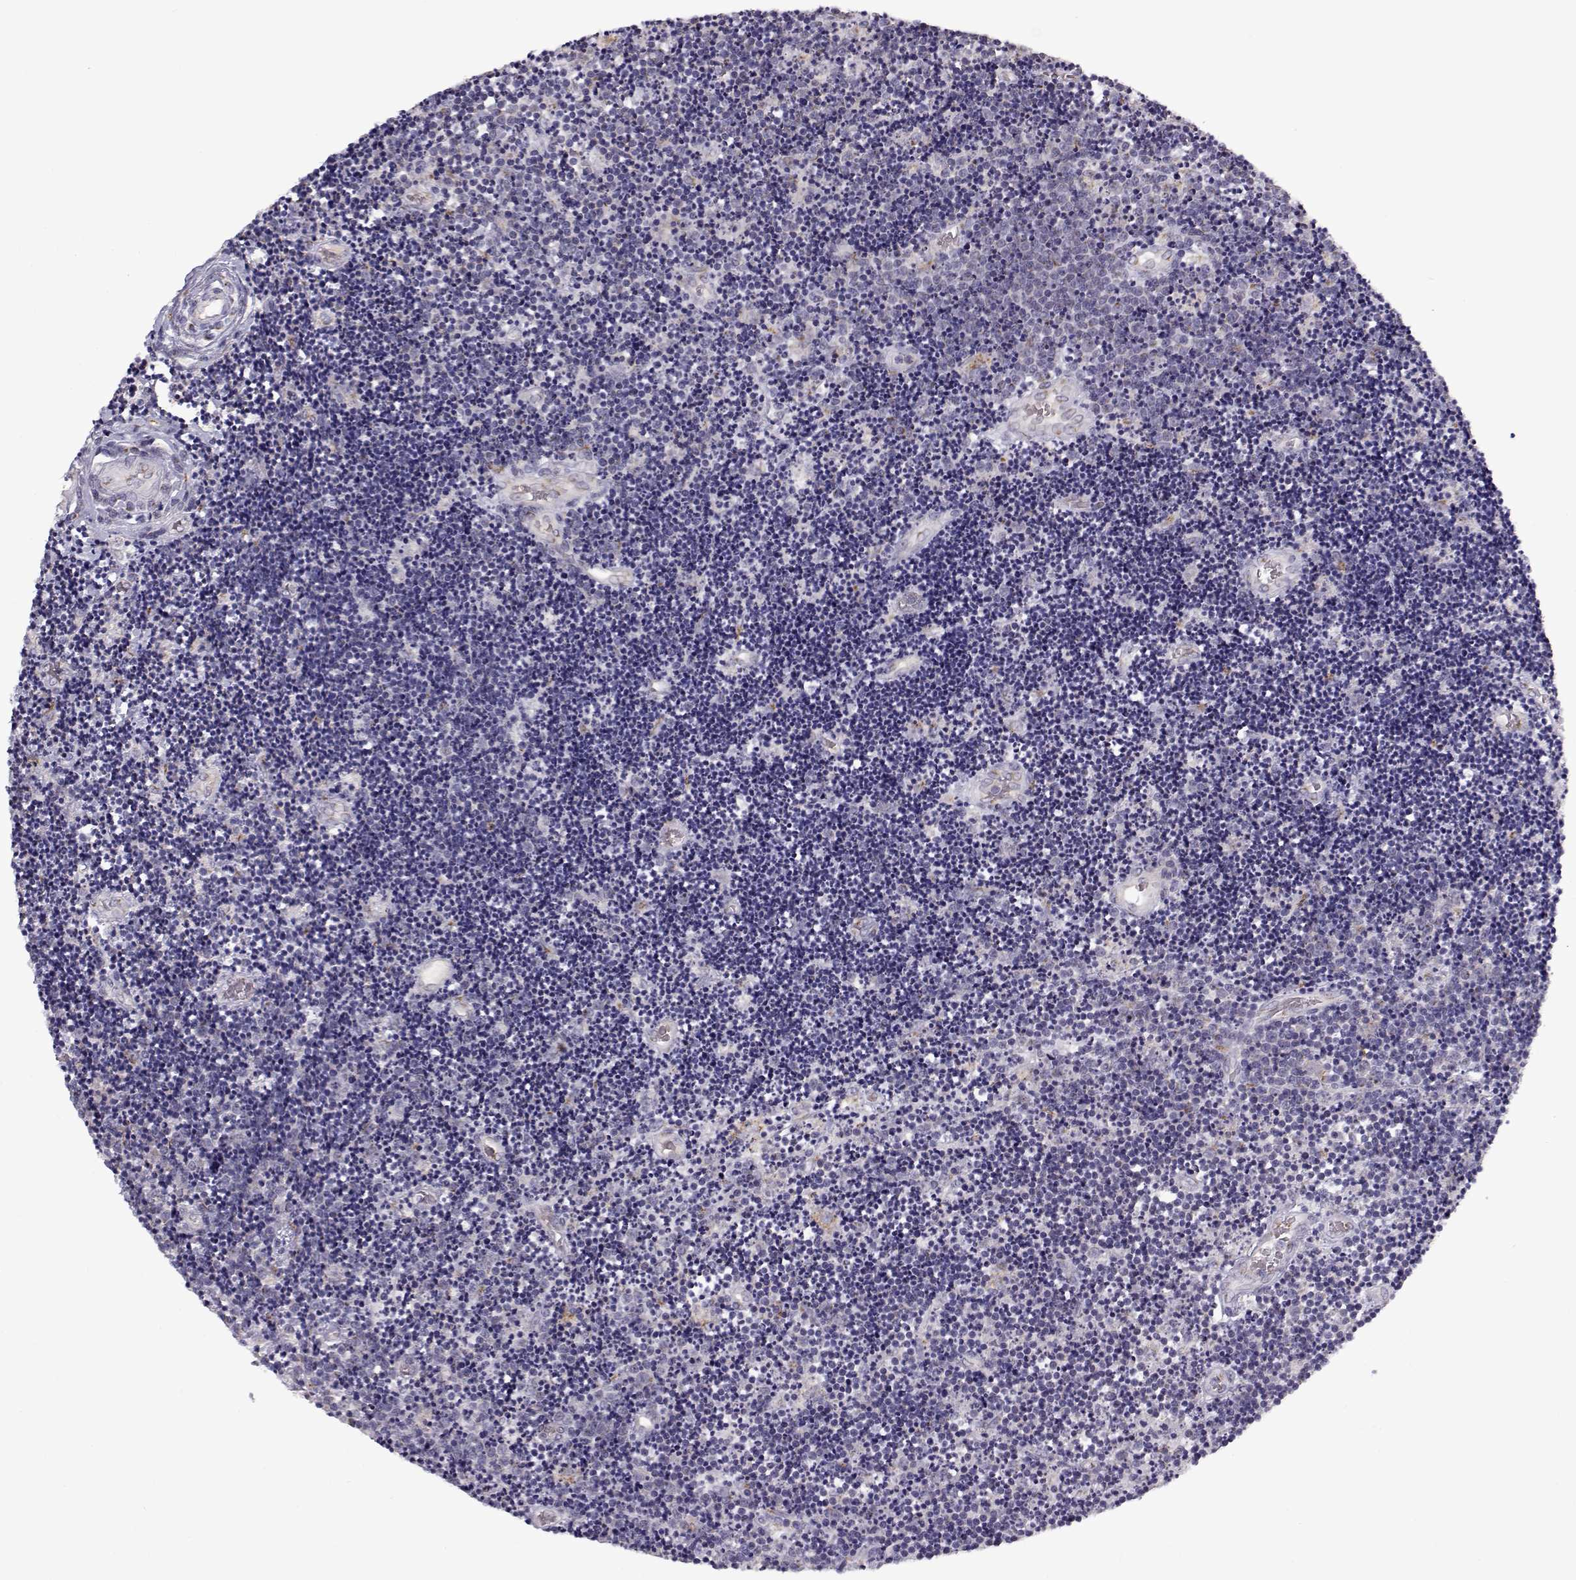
{"staining": {"intensity": "negative", "quantity": "none", "location": "none"}, "tissue": "lymphoma", "cell_type": "Tumor cells", "image_type": "cancer", "snomed": [{"axis": "morphology", "description": "Malignant lymphoma, non-Hodgkin's type, Low grade"}, {"axis": "topography", "description": "Brain"}], "caption": "High magnification brightfield microscopy of low-grade malignant lymphoma, non-Hodgkin's type stained with DAB (brown) and counterstained with hematoxylin (blue): tumor cells show no significant staining. (Immunohistochemistry (ihc), brightfield microscopy, high magnification).", "gene": "SLC4A5", "patient": {"sex": "female", "age": 66}}